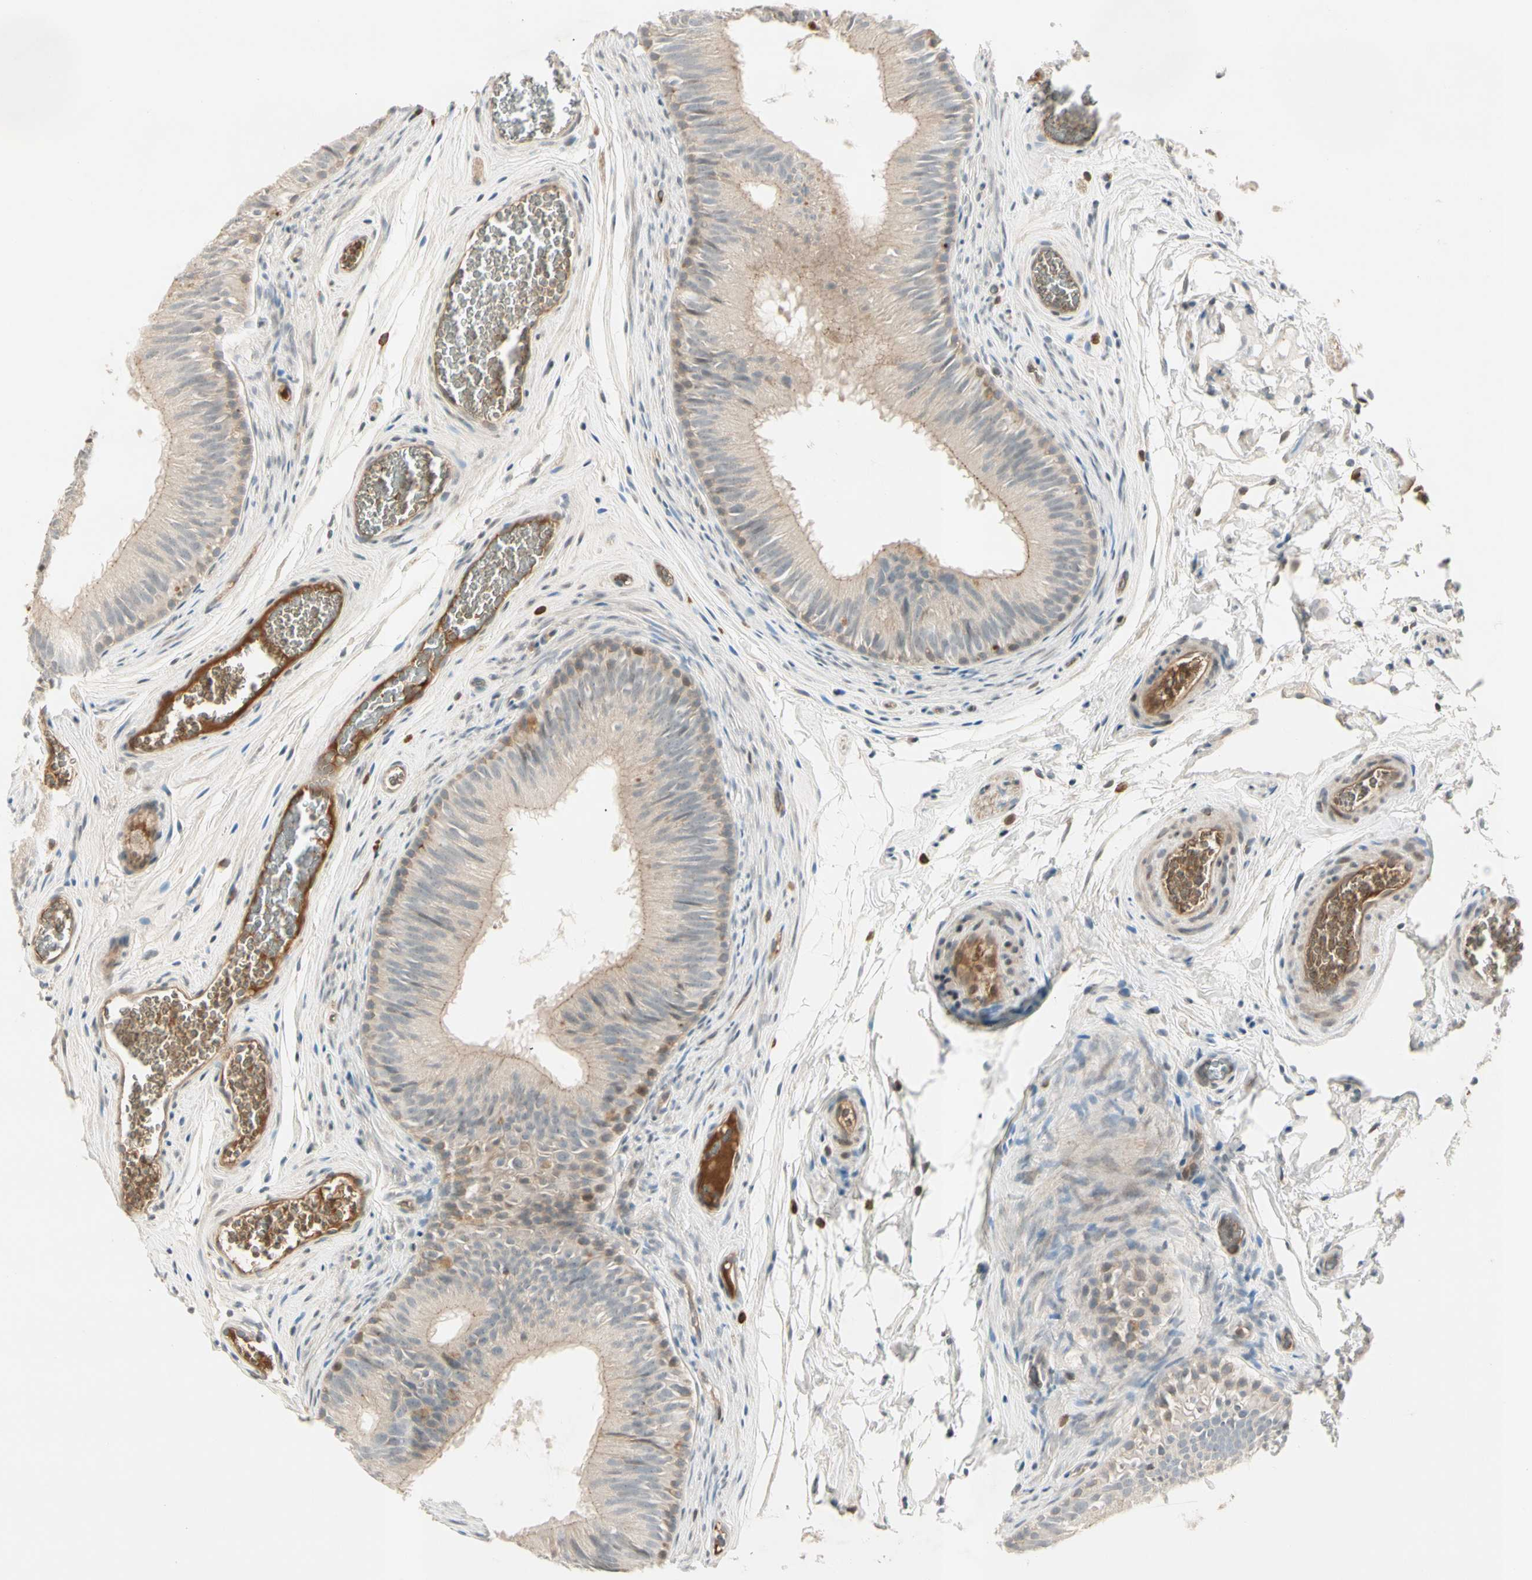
{"staining": {"intensity": "weak", "quantity": "25%-75%", "location": "cytoplasmic/membranous,nuclear"}, "tissue": "epididymis", "cell_type": "Glandular cells", "image_type": "normal", "snomed": [{"axis": "morphology", "description": "Normal tissue, NOS"}, {"axis": "topography", "description": "Epididymis"}], "caption": "The immunohistochemical stain labels weak cytoplasmic/membranous,nuclear expression in glandular cells of benign epididymis. The staining is performed using DAB brown chromogen to label protein expression. The nuclei are counter-stained blue using hematoxylin.", "gene": "ICAM5", "patient": {"sex": "male", "age": 36}}